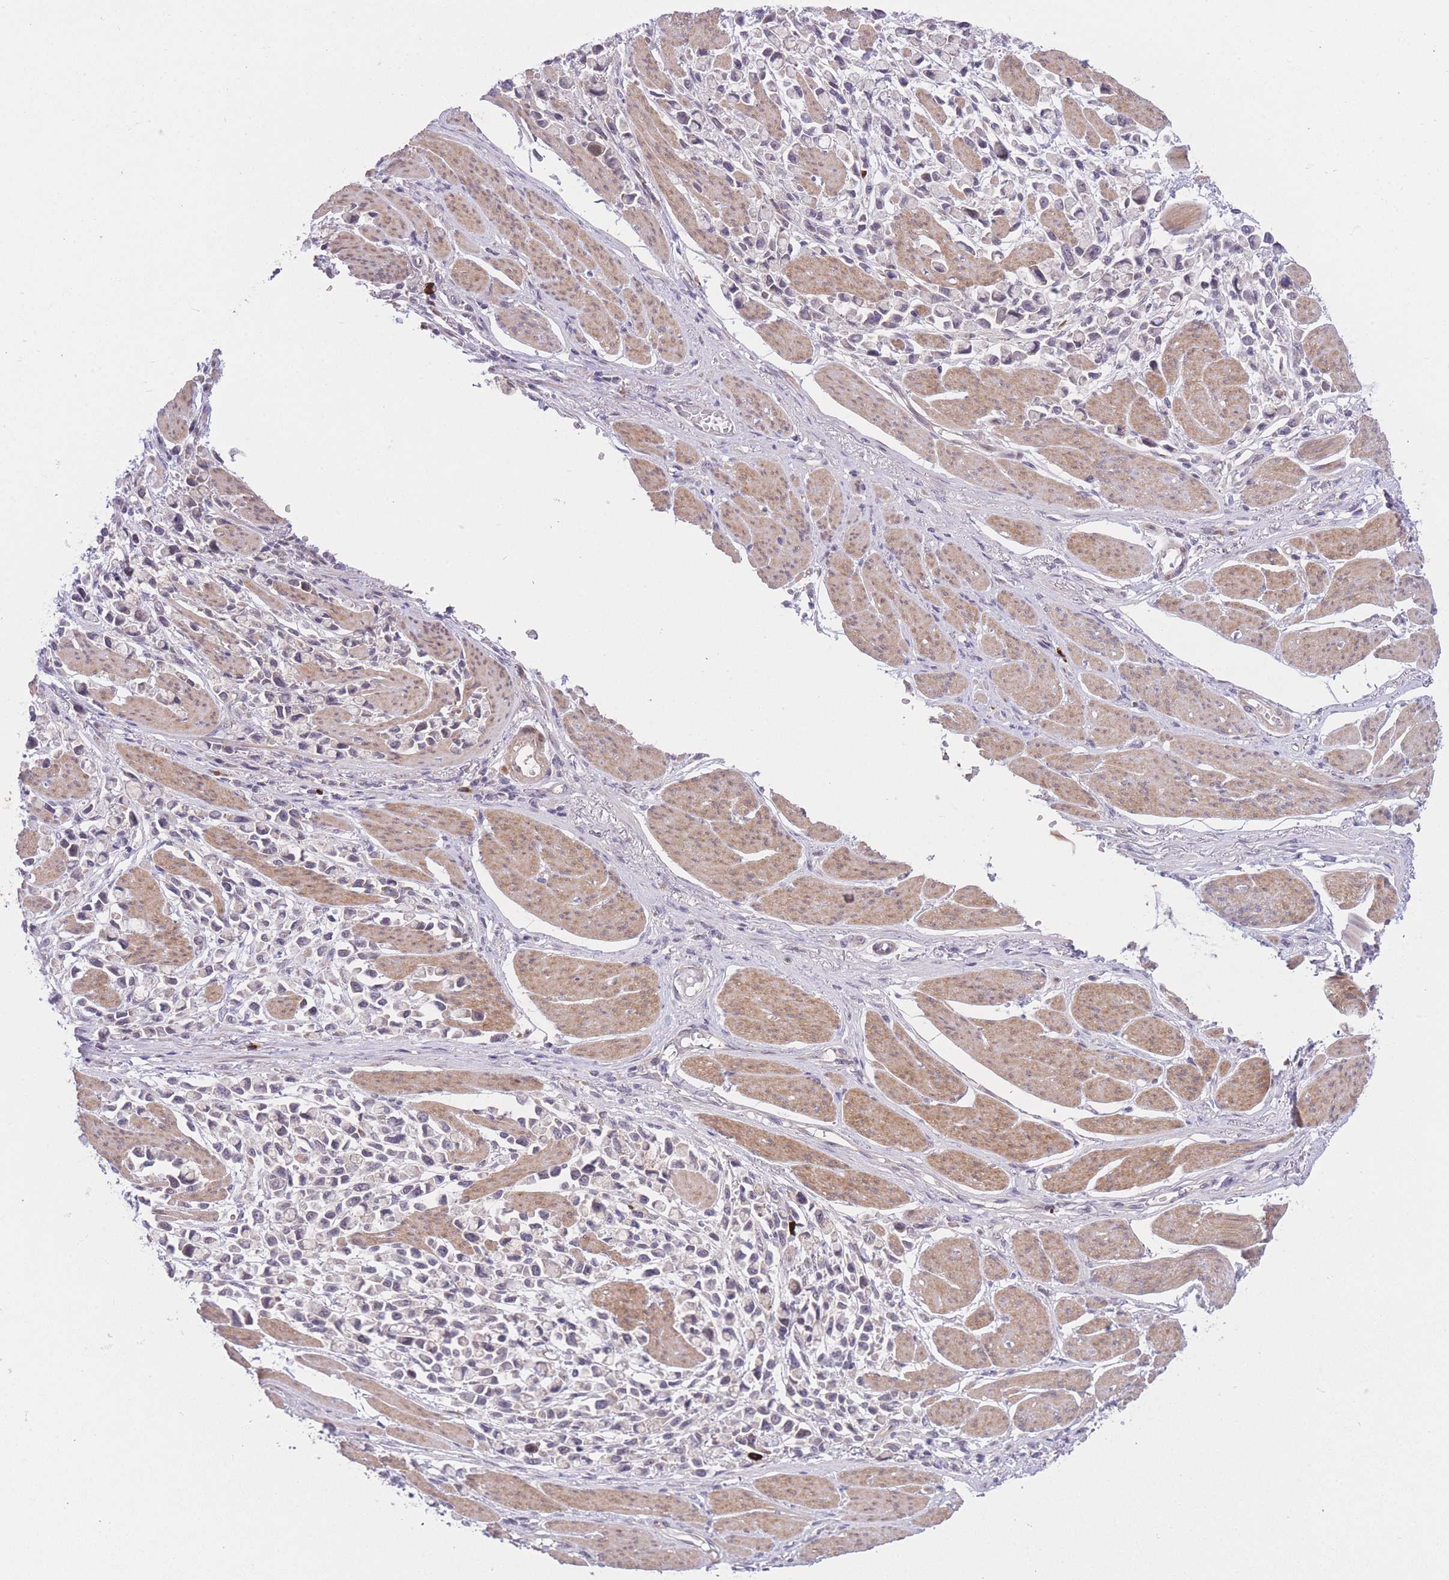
{"staining": {"intensity": "negative", "quantity": "none", "location": "none"}, "tissue": "stomach cancer", "cell_type": "Tumor cells", "image_type": "cancer", "snomed": [{"axis": "morphology", "description": "Adenocarcinoma, NOS"}, {"axis": "topography", "description": "Stomach"}], "caption": "Immunohistochemistry histopathology image of stomach cancer stained for a protein (brown), which displays no expression in tumor cells.", "gene": "CDC25B", "patient": {"sex": "female", "age": 81}}